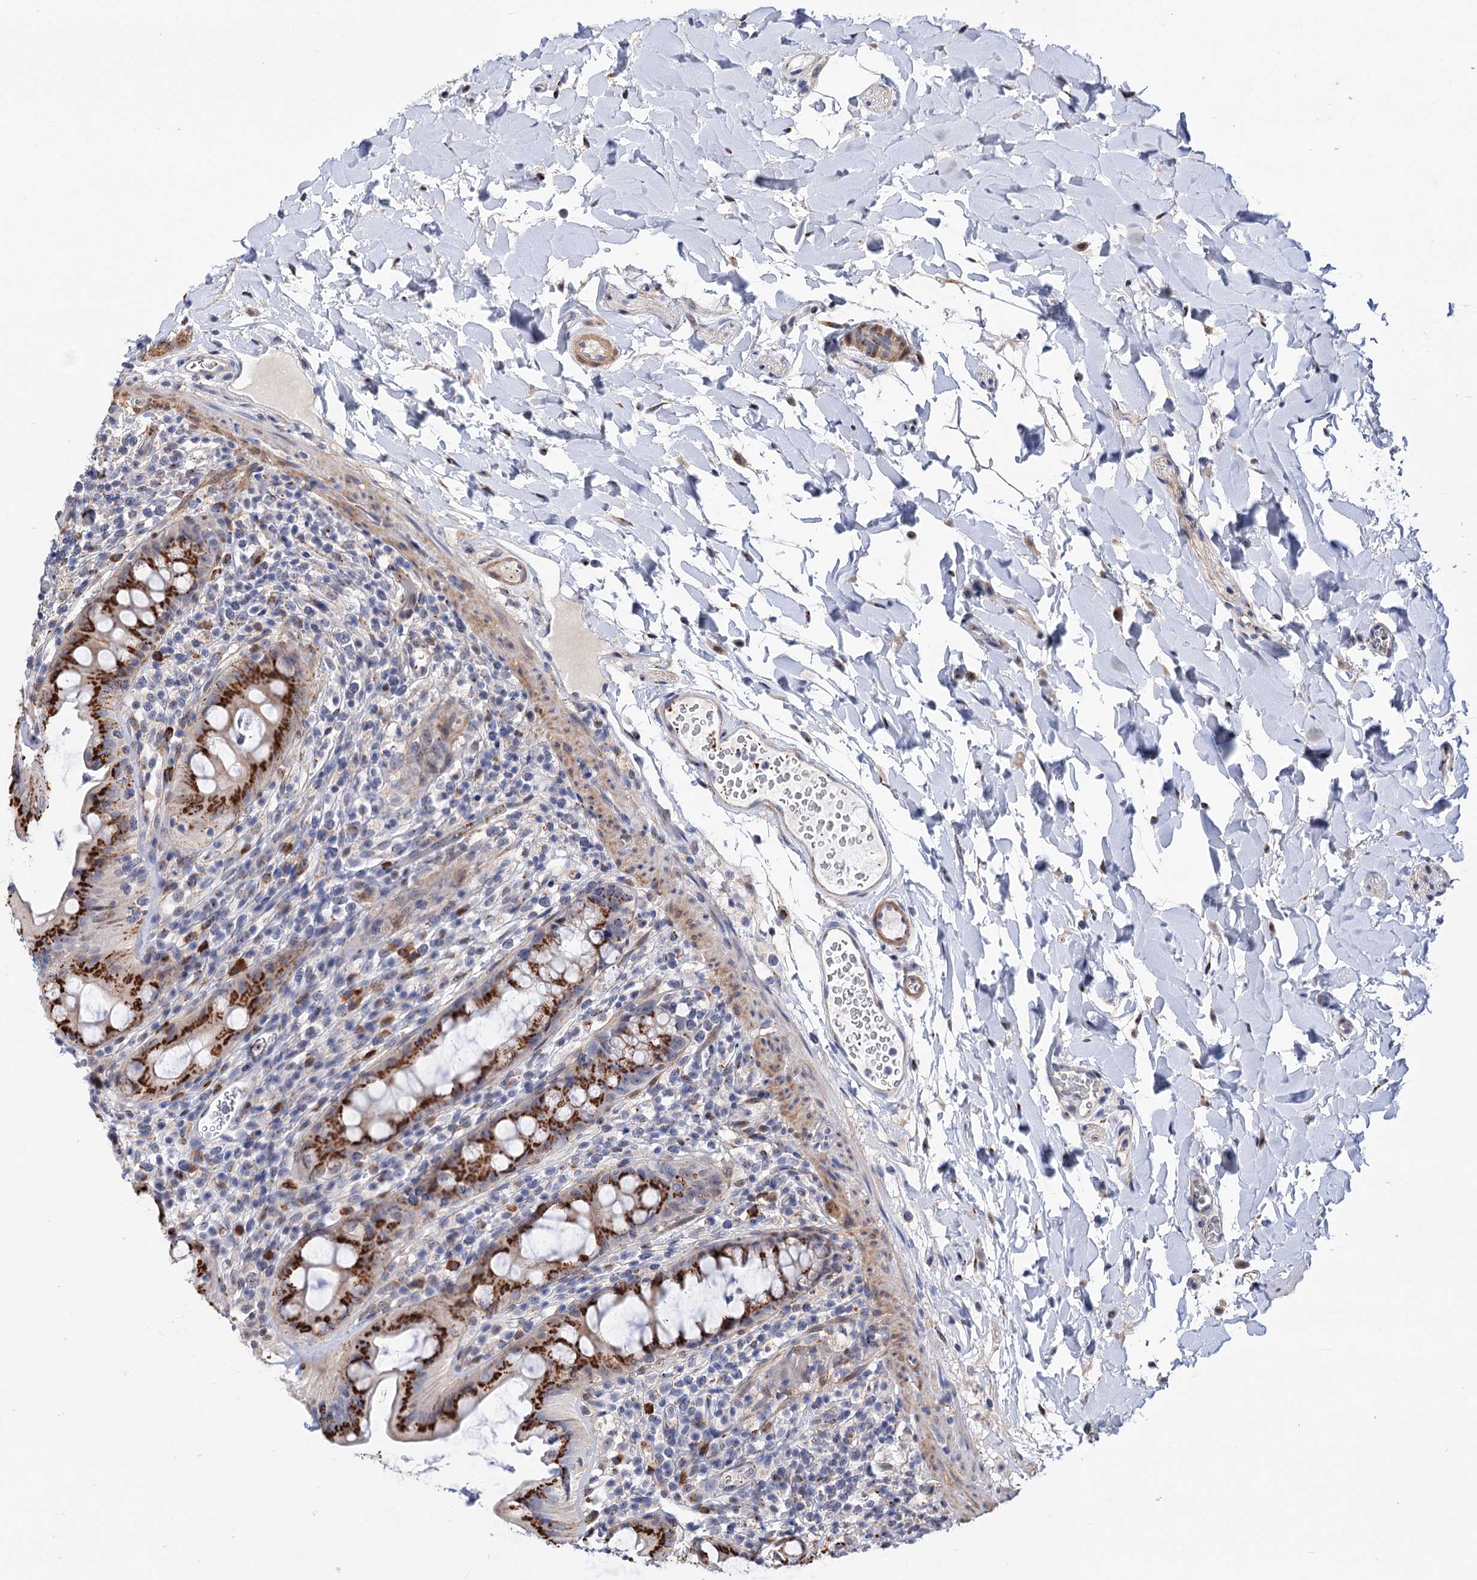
{"staining": {"intensity": "strong", "quantity": ">75%", "location": "cytoplasmic/membranous"}, "tissue": "rectum", "cell_type": "Glandular cells", "image_type": "normal", "snomed": [{"axis": "morphology", "description": "Normal tissue, NOS"}, {"axis": "topography", "description": "Rectum"}], "caption": "Immunohistochemistry of benign rectum shows high levels of strong cytoplasmic/membranous positivity in about >75% of glandular cells. The staining is performed using DAB (3,3'-diaminobenzidine) brown chromogen to label protein expression. The nuclei are counter-stained blue using hematoxylin.", "gene": "C11orf96", "patient": {"sex": "female", "age": 57}}